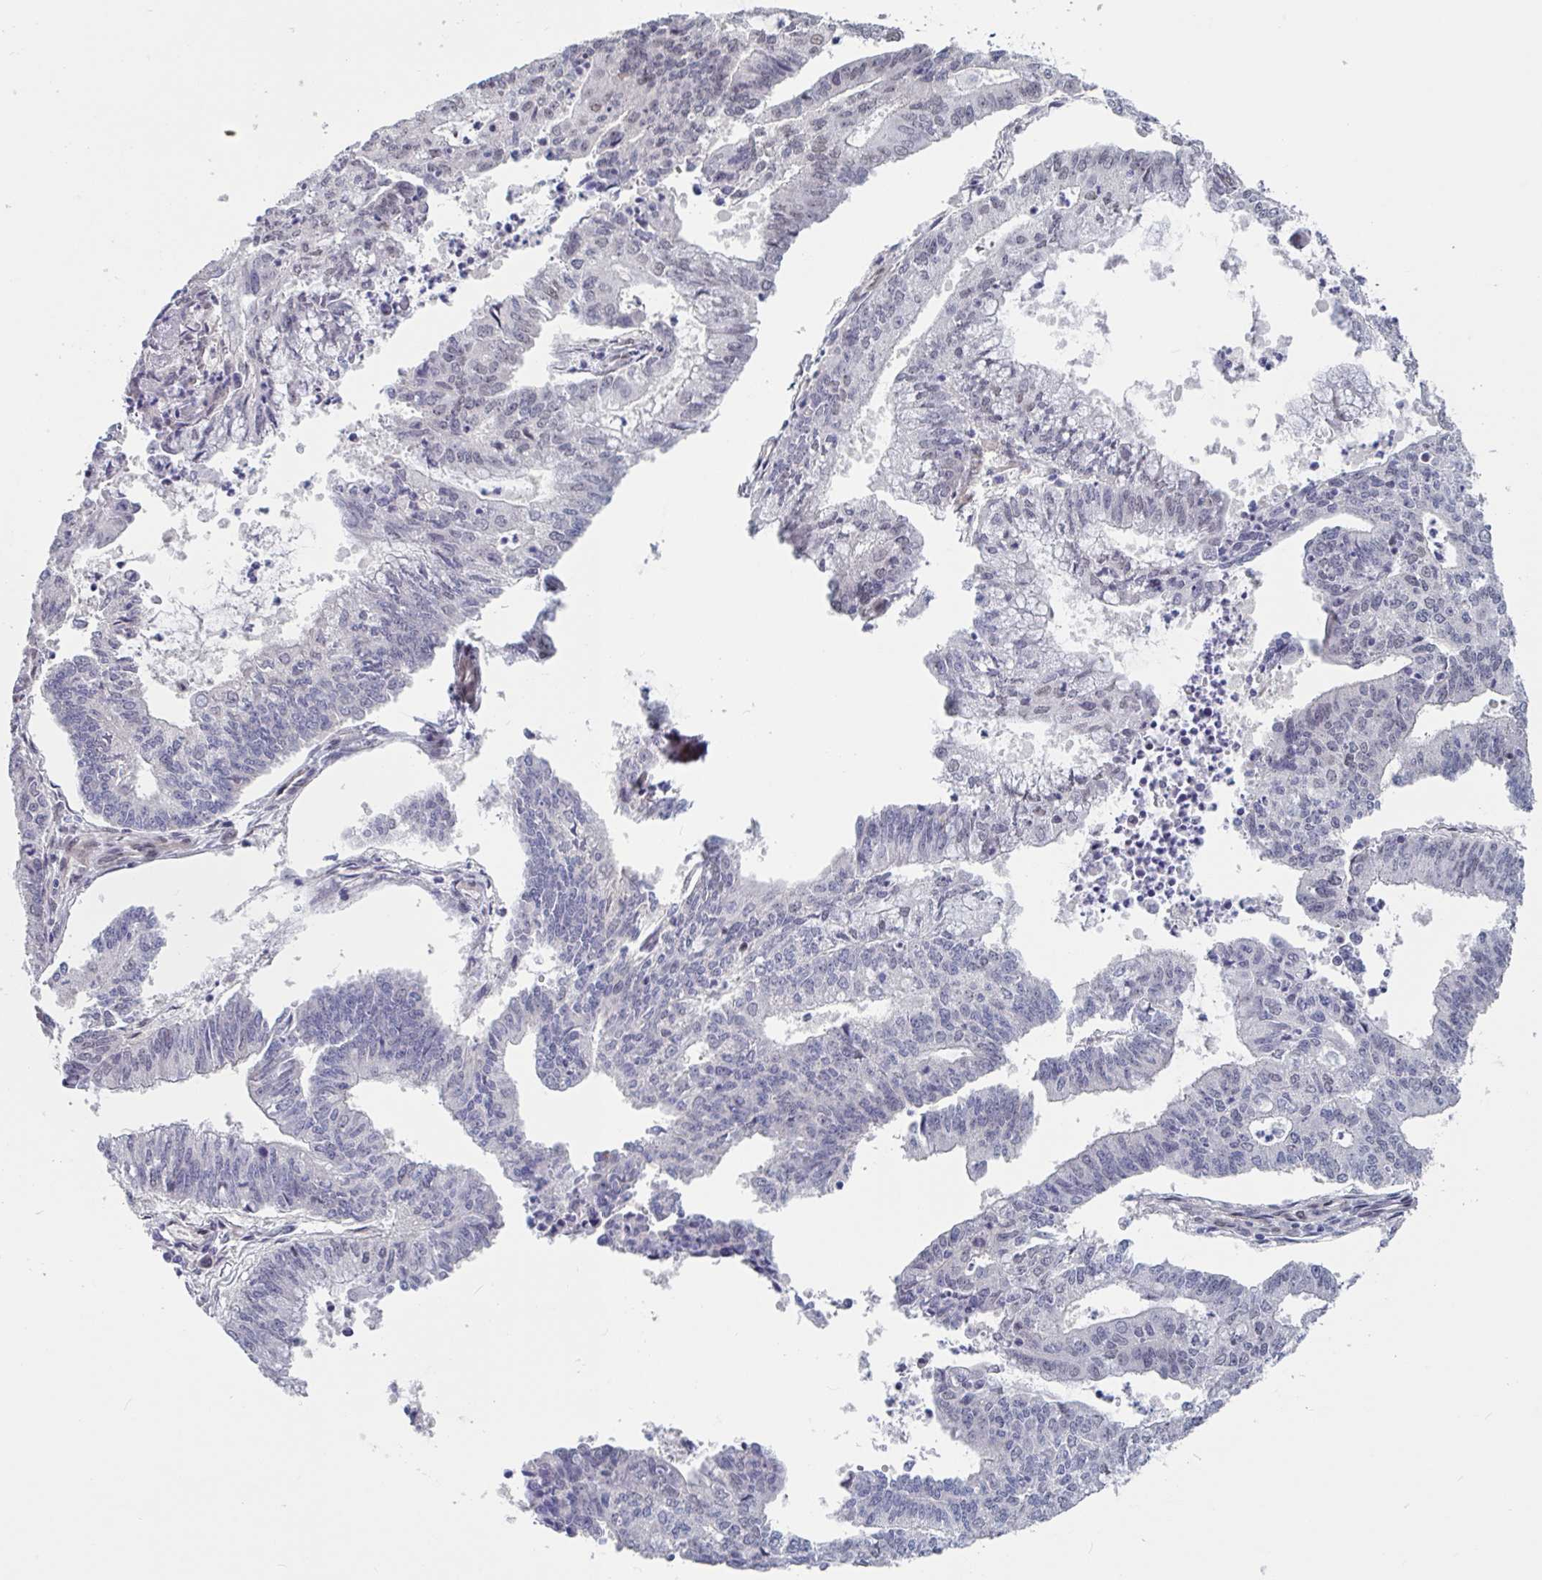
{"staining": {"intensity": "weak", "quantity": "<25%", "location": "nuclear"}, "tissue": "endometrial cancer", "cell_type": "Tumor cells", "image_type": "cancer", "snomed": [{"axis": "morphology", "description": "Adenocarcinoma, NOS"}, {"axis": "topography", "description": "Endometrium"}], "caption": "This is a photomicrograph of immunohistochemistry (IHC) staining of endometrial cancer, which shows no positivity in tumor cells.", "gene": "BCL7B", "patient": {"sex": "female", "age": 61}}